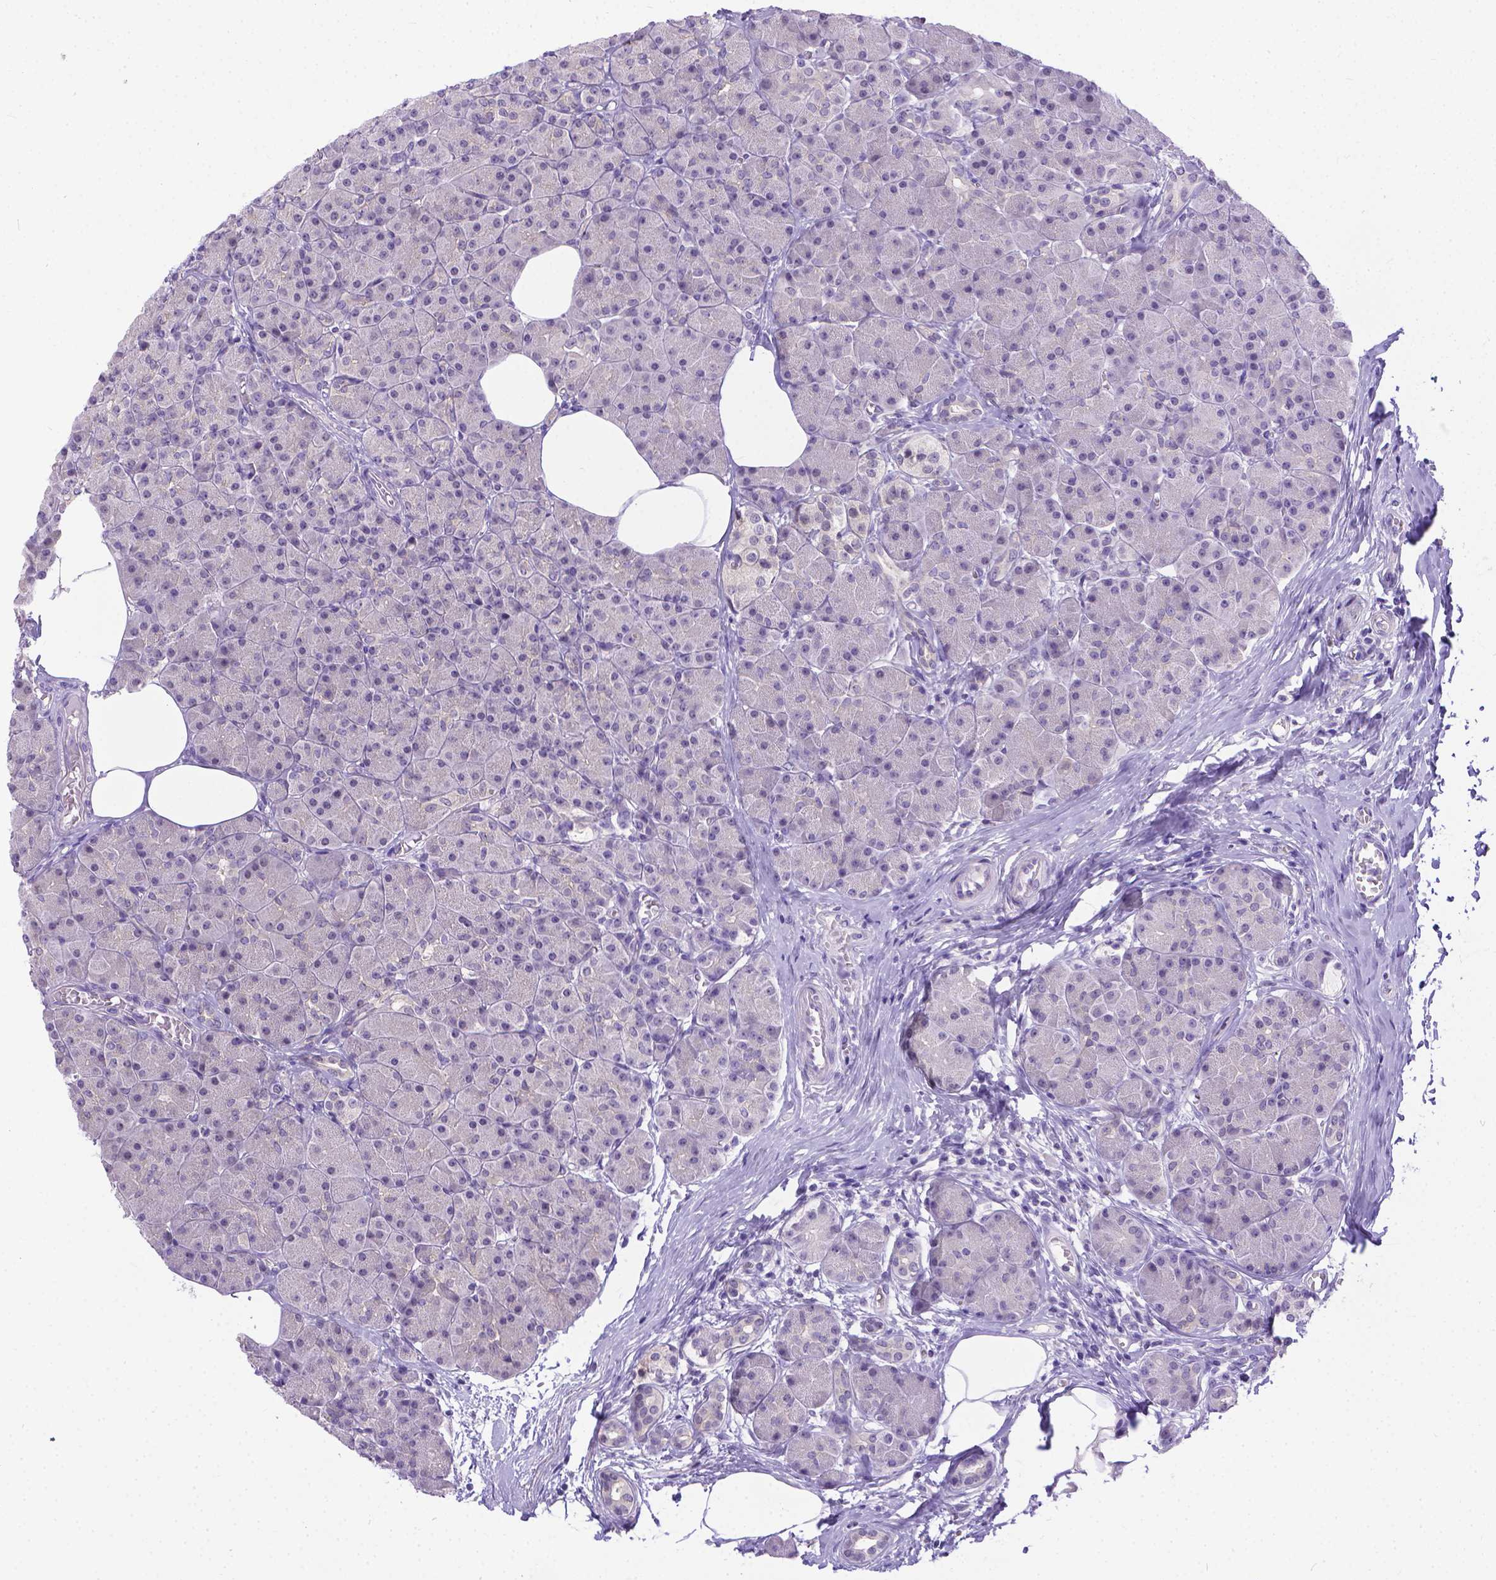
{"staining": {"intensity": "negative", "quantity": "none", "location": "none"}, "tissue": "pancreas", "cell_type": "Exocrine glandular cells", "image_type": "normal", "snomed": [{"axis": "morphology", "description": "Normal tissue, NOS"}, {"axis": "topography", "description": "Pancreas"}], "caption": "The immunohistochemistry (IHC) photomicrograph has no significant positivity in exocrine glandular cells of pancreas. Nuclei are stained in blue.", "gene": "TTLL6", "patient": {"sex": "female", "age": 45}}